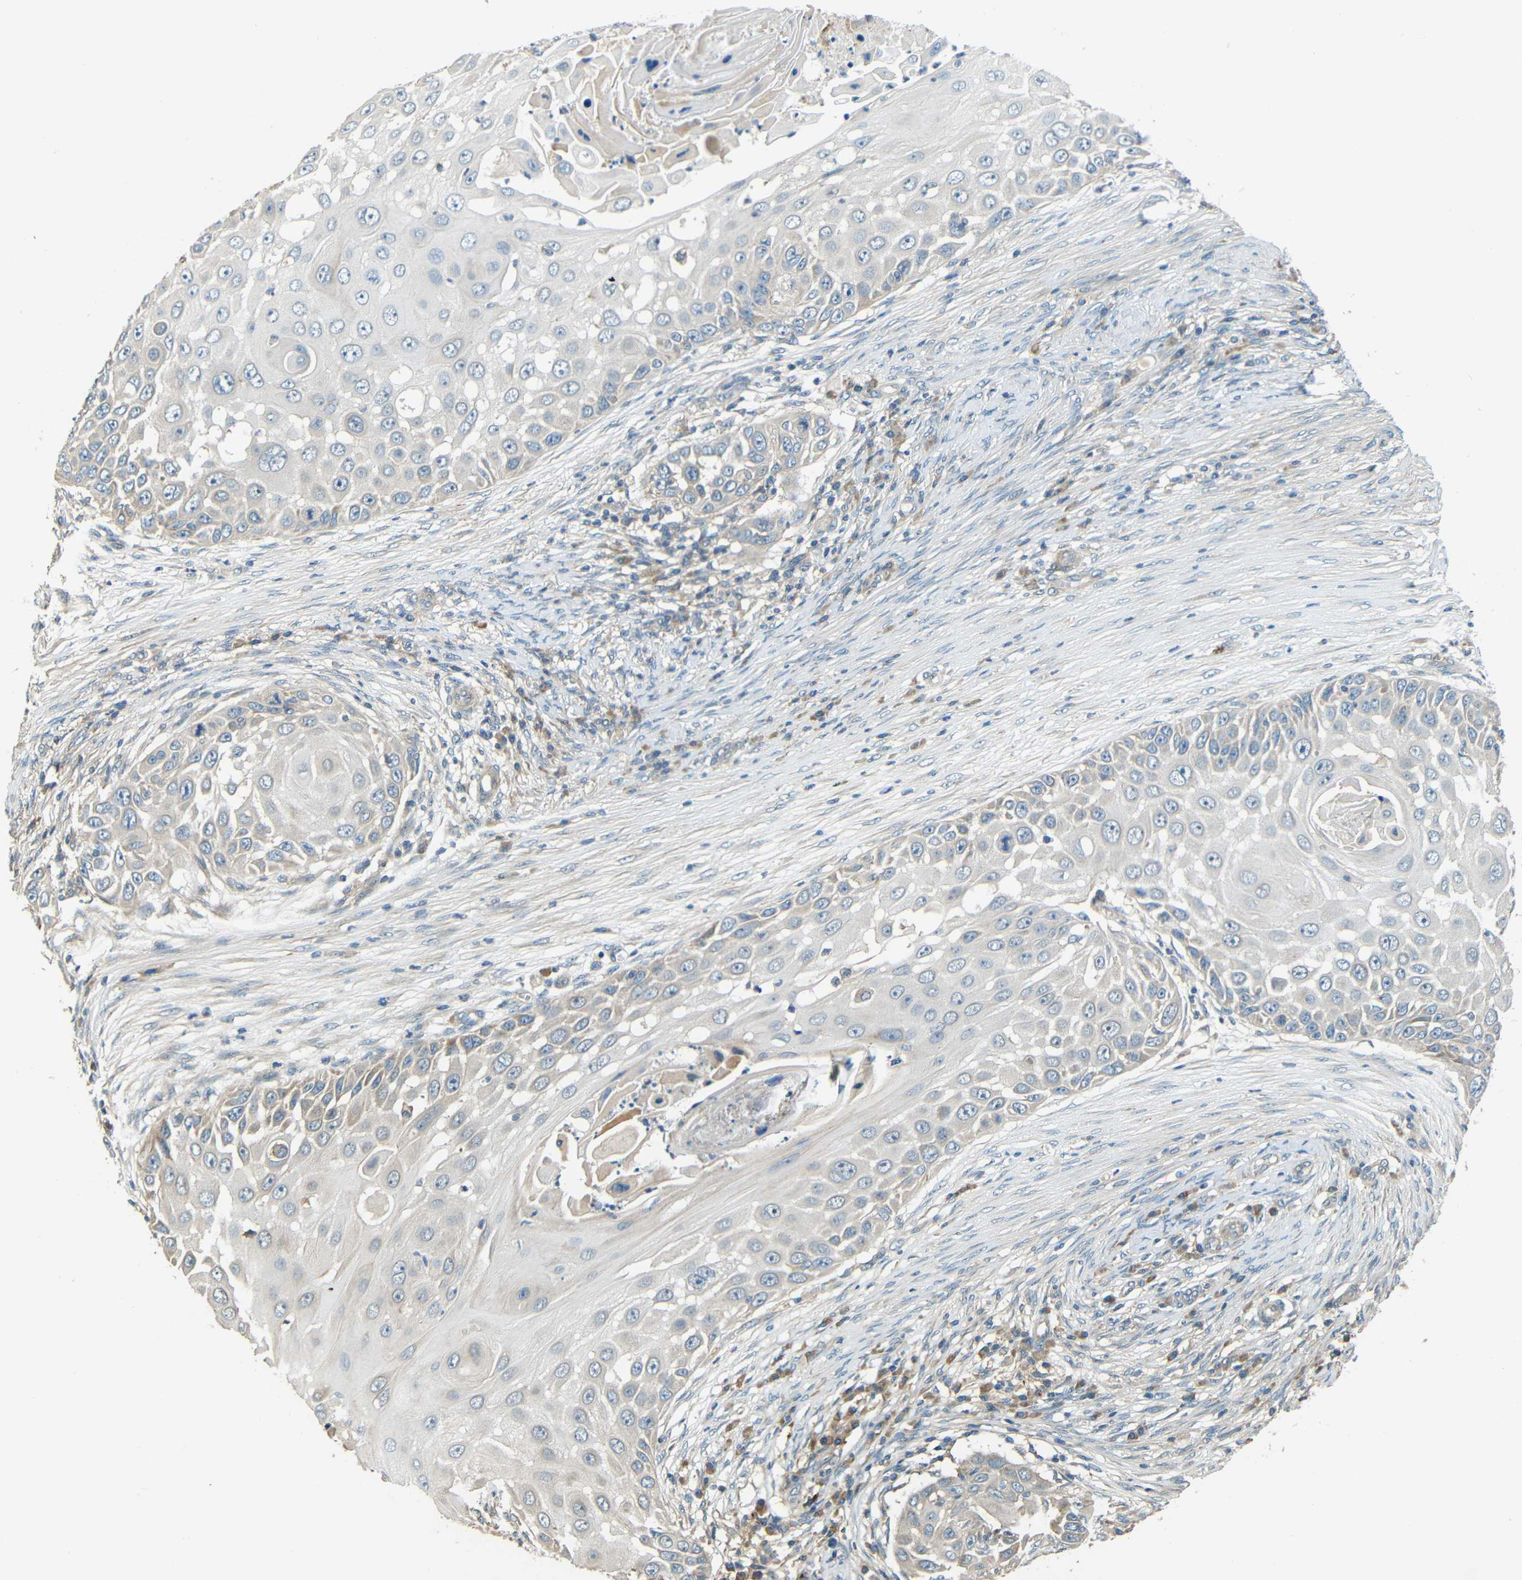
{"staining": {"intensity": "negative", "quantity": "none", "location": "none"}, "tissue": "skin cancer", "cell_type": "Tumor cells", "image_type": "cancer", "snomed": [{"axis": "morphology", "description": "Squamous cell carcinoma, NOS"}, {"axis": "topography", "description": "Skin"}], "caption": "This is an IHC image of skin cancer (squamous cell carcinoma). There is no staining in tumor cells.", "gene": "FNDC3A", "patient": {"sex": "female", "age": 44}}